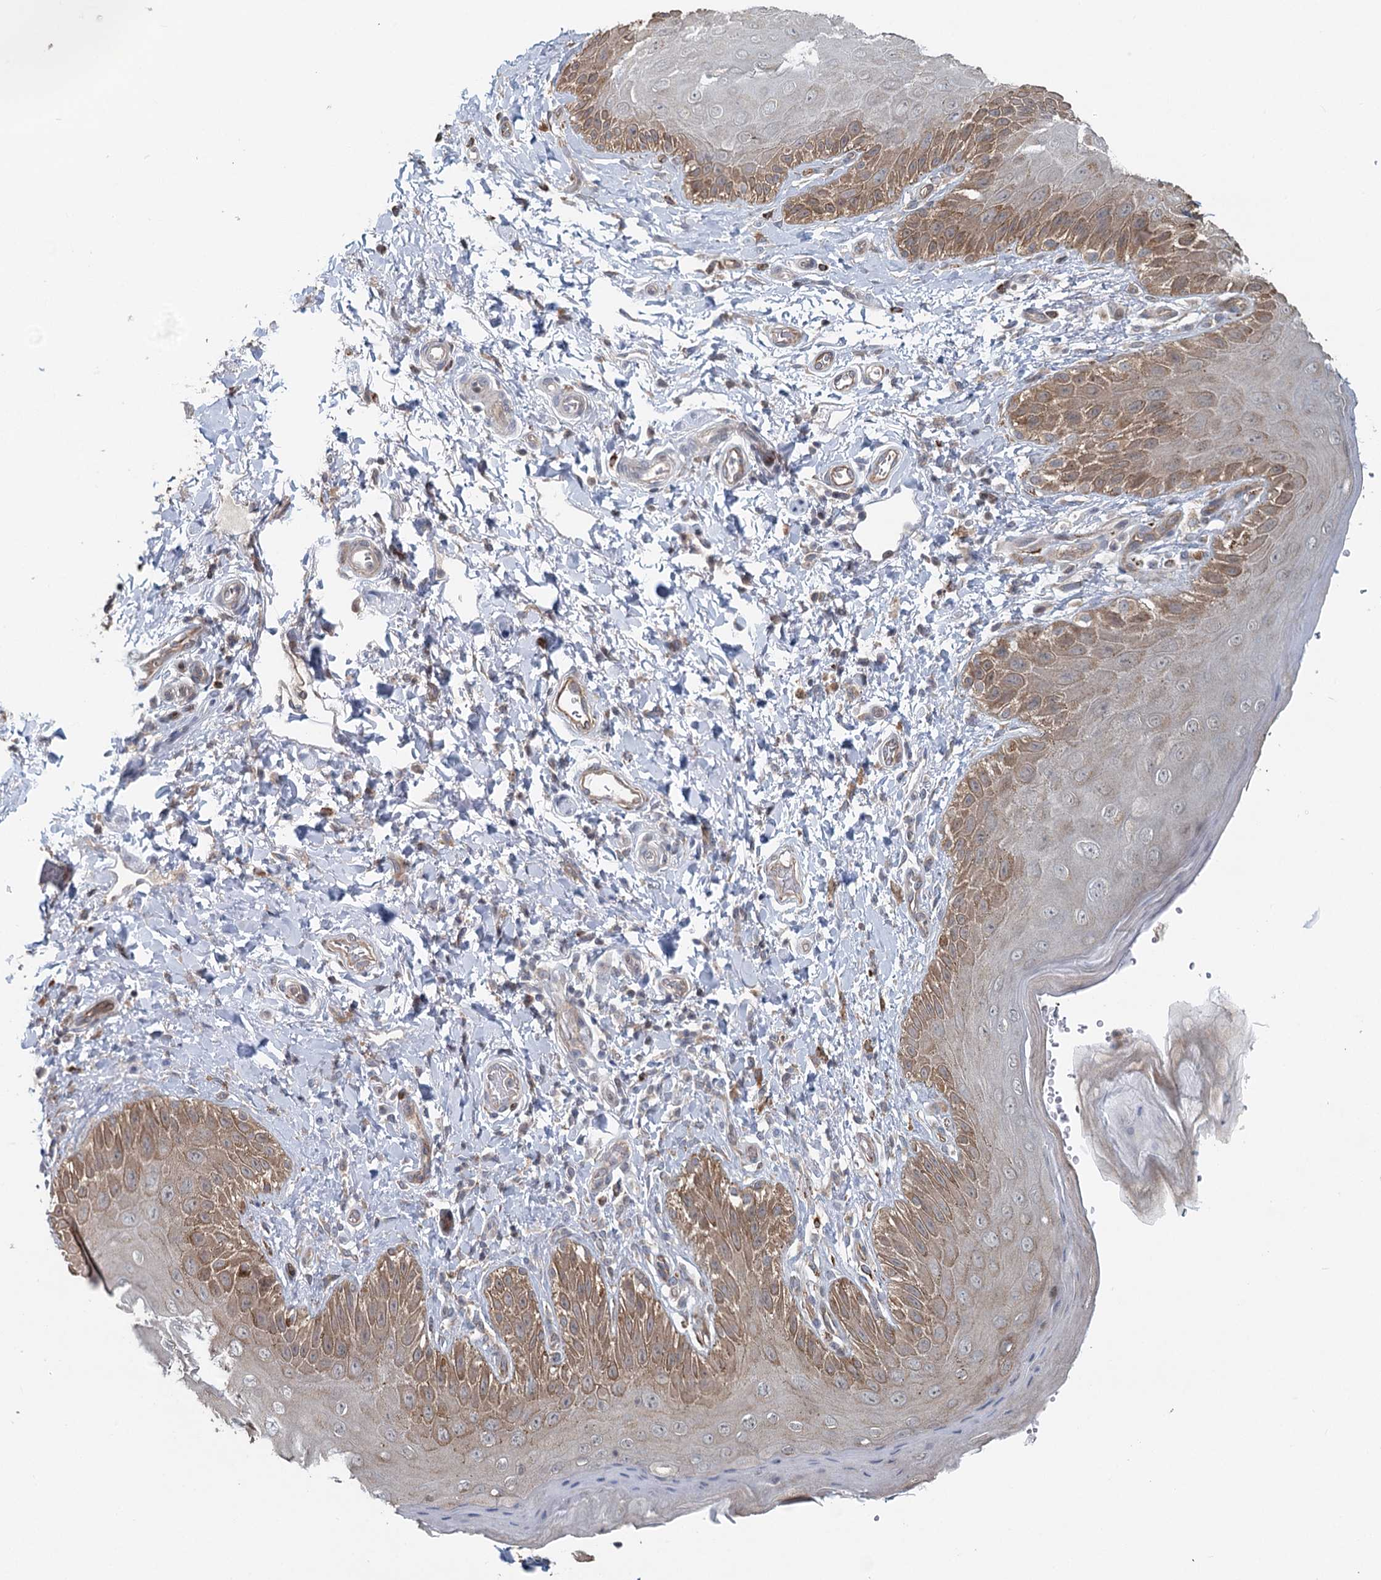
{"staining": {"intensity": "moderate", "quantity": "25%-75%", "location": "cytoplasmic/membranous"}, "tissue": "skin", "cell_type": "Epidermal cells", "image_type": "normal", "snomed": [{"axis": "morphology", "description": "Normal tissue, NOS"}, {"axis": "topography", "description": "Anal"}], "caption": "A brown stain highlights moderate cytoplasmic/membranous positivity of a protein in epidermal cells of normal human skin. The staining is performed using DAB brown chromogen to label protein expression. The nuclei are counter-stained blue using hematoxylin.", "gene": "RNF111", "patient": {"sex": "male", "age": 44}}